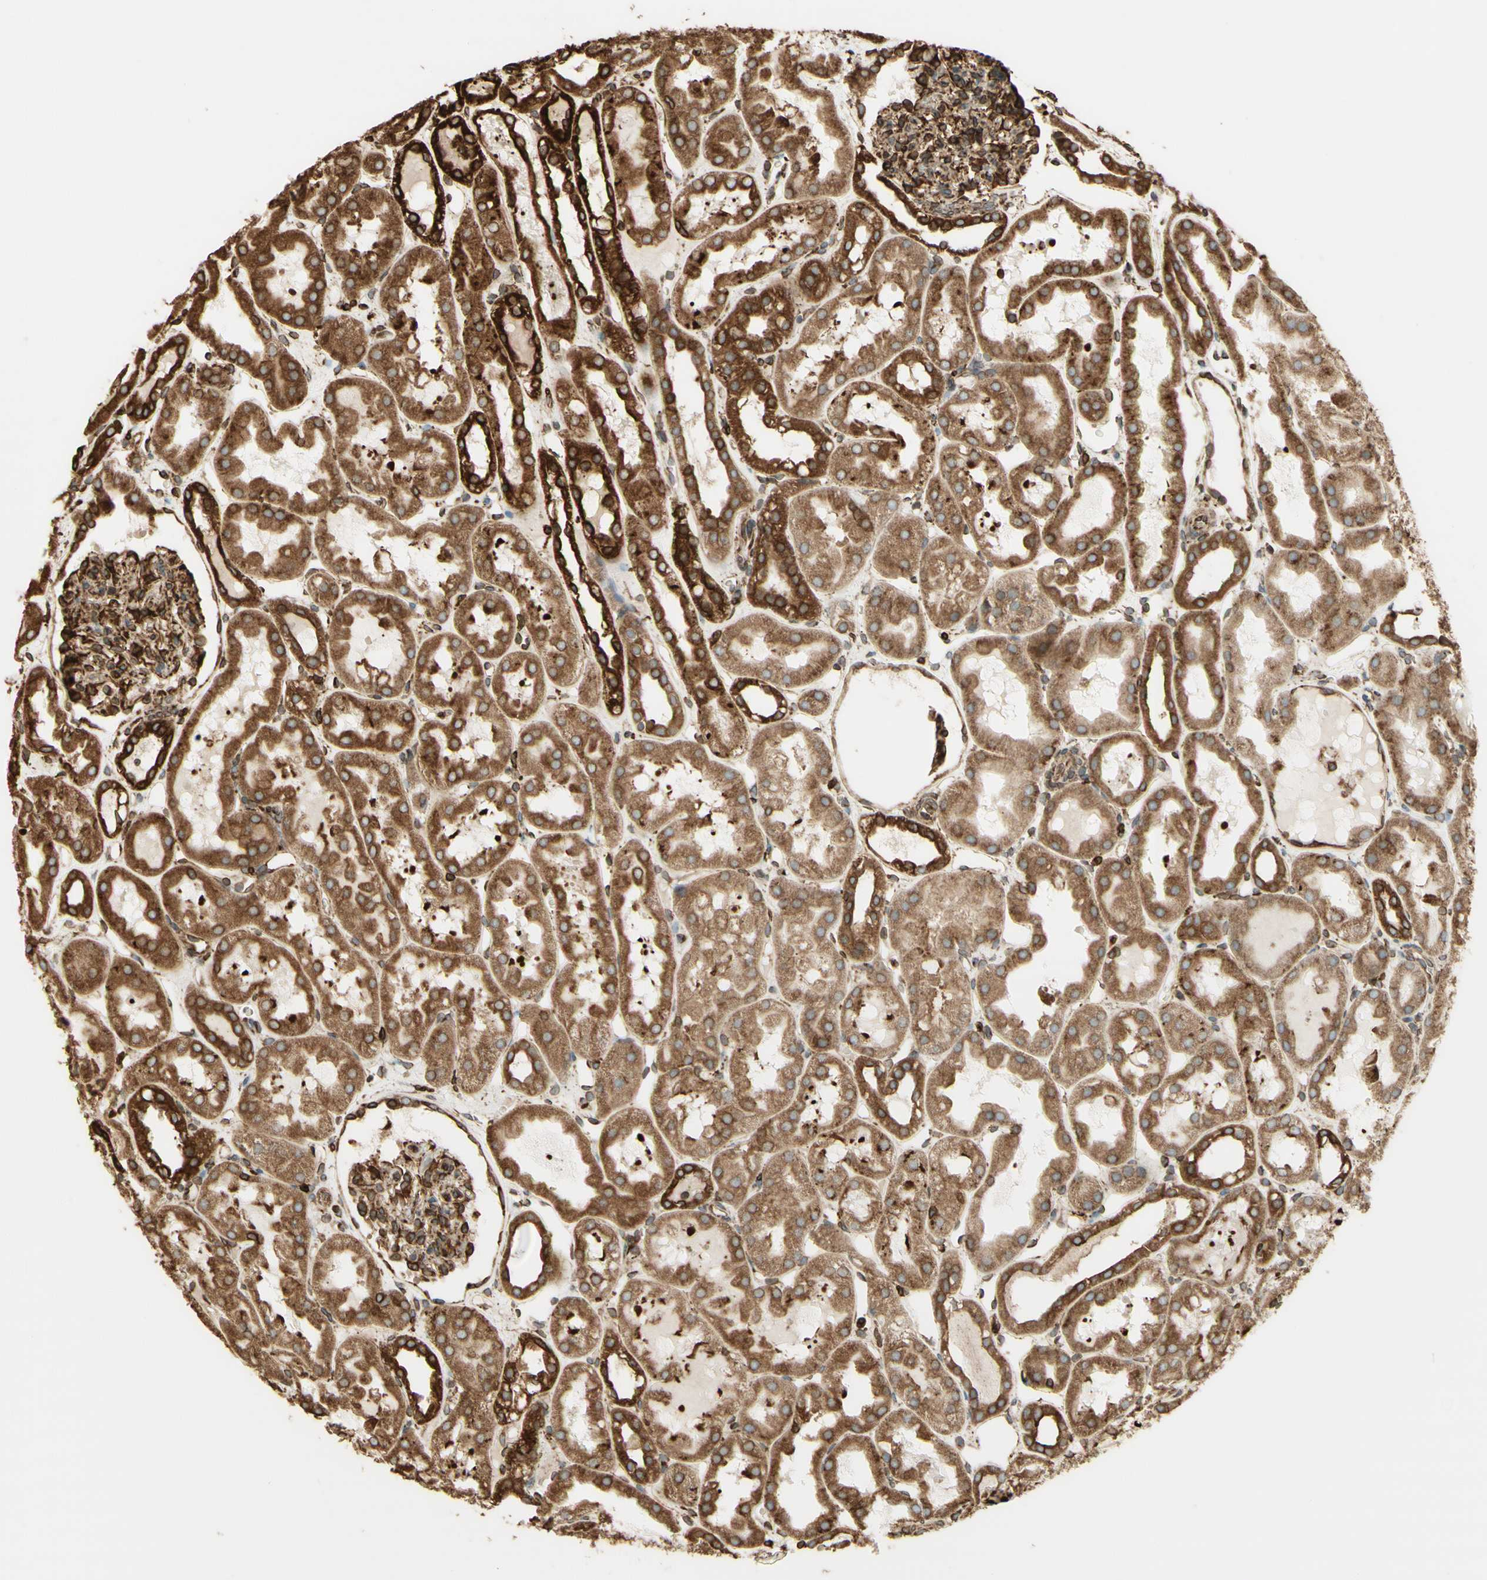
{"staining": {"intensity": "strong", "quantity": "25%-75%", "location": "cytoplasmic/membranous"}, "tissue": "kidney", "cell_type": "Cells in glomeruli", "image_type": "normal", "snomed": [{"axis": "morphology", "description": "Normal tissue, NOS"}, {"axis": "topography", "description": "Kidney"}, {"axis": "topography", "description": "Urinary bladder"}], "caption": "Immunohistochemistry (IHC) image of benign kidney: human kidney stained using immunohistochemistry (IHC) shows high levels of strong protein expression localized specifically in the cytoplasmic/membranous of cells in glomeruli, appearing as a cytoplasmic/membranous brown color.", "gene": "CANX", "patient": {"sex": "male", "age": 16}}